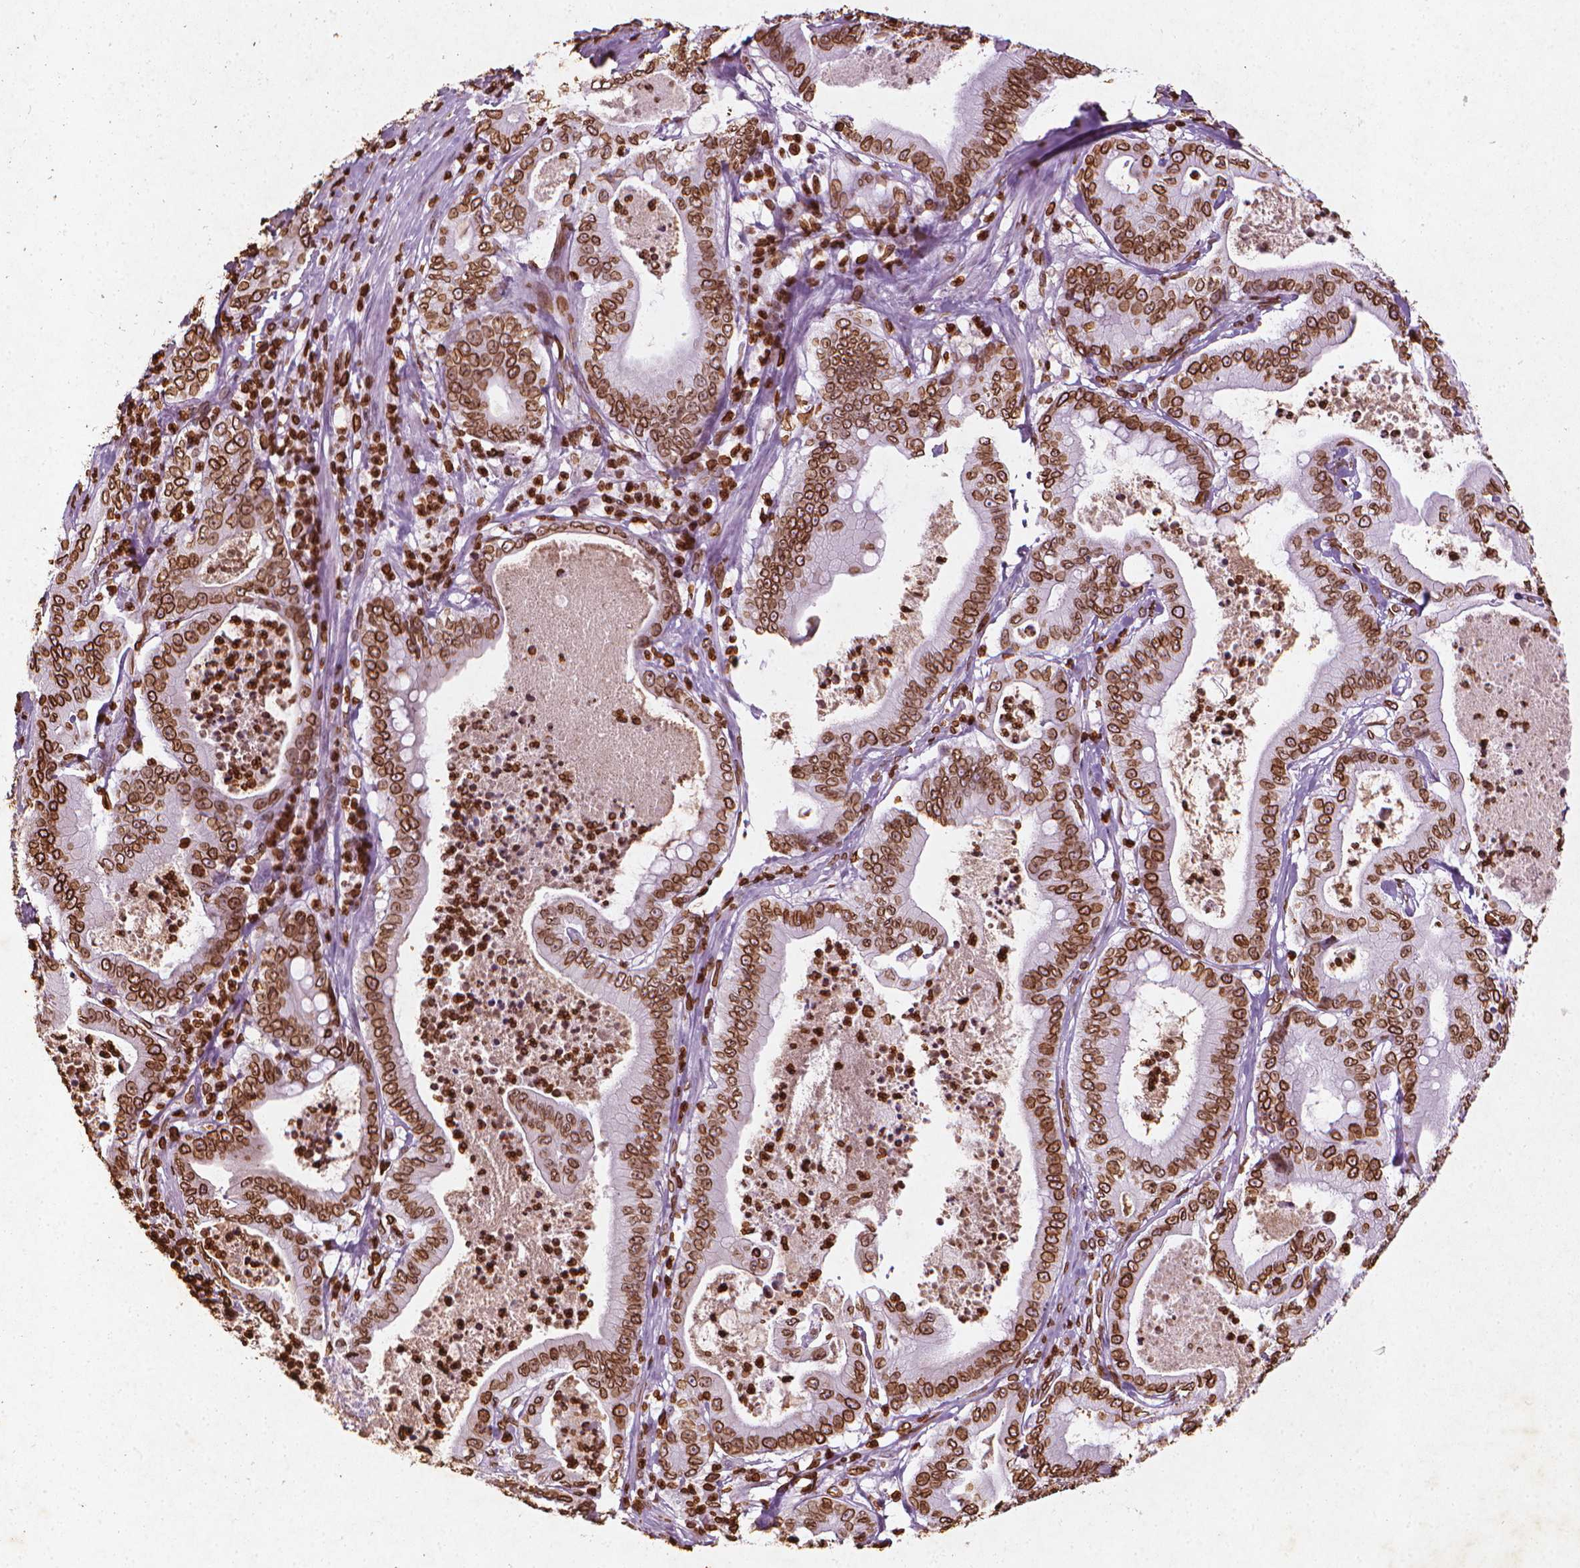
{"staining": {"intensity": "strong", "quantity": ">75%", "location": "cytoplasmic/membranous,nuclear"}, "tissue": "pancreatic cancer", "cell_type": "Tumor cells", "image_type": "cancer", "snomed": [{"axis": "morphology", "description": "Adenocarcinoma, NOS"}, {"axis": "topography", "description": "Pancreas"}], "caption": "Protein expression analysis of human pancreatic cancer reveals strong cytoplasmic/membranous and nuclear staining in about >75% of tumor cells.", "gene": "LMNB1", "patient": {"sex": "male", "age": 71}}